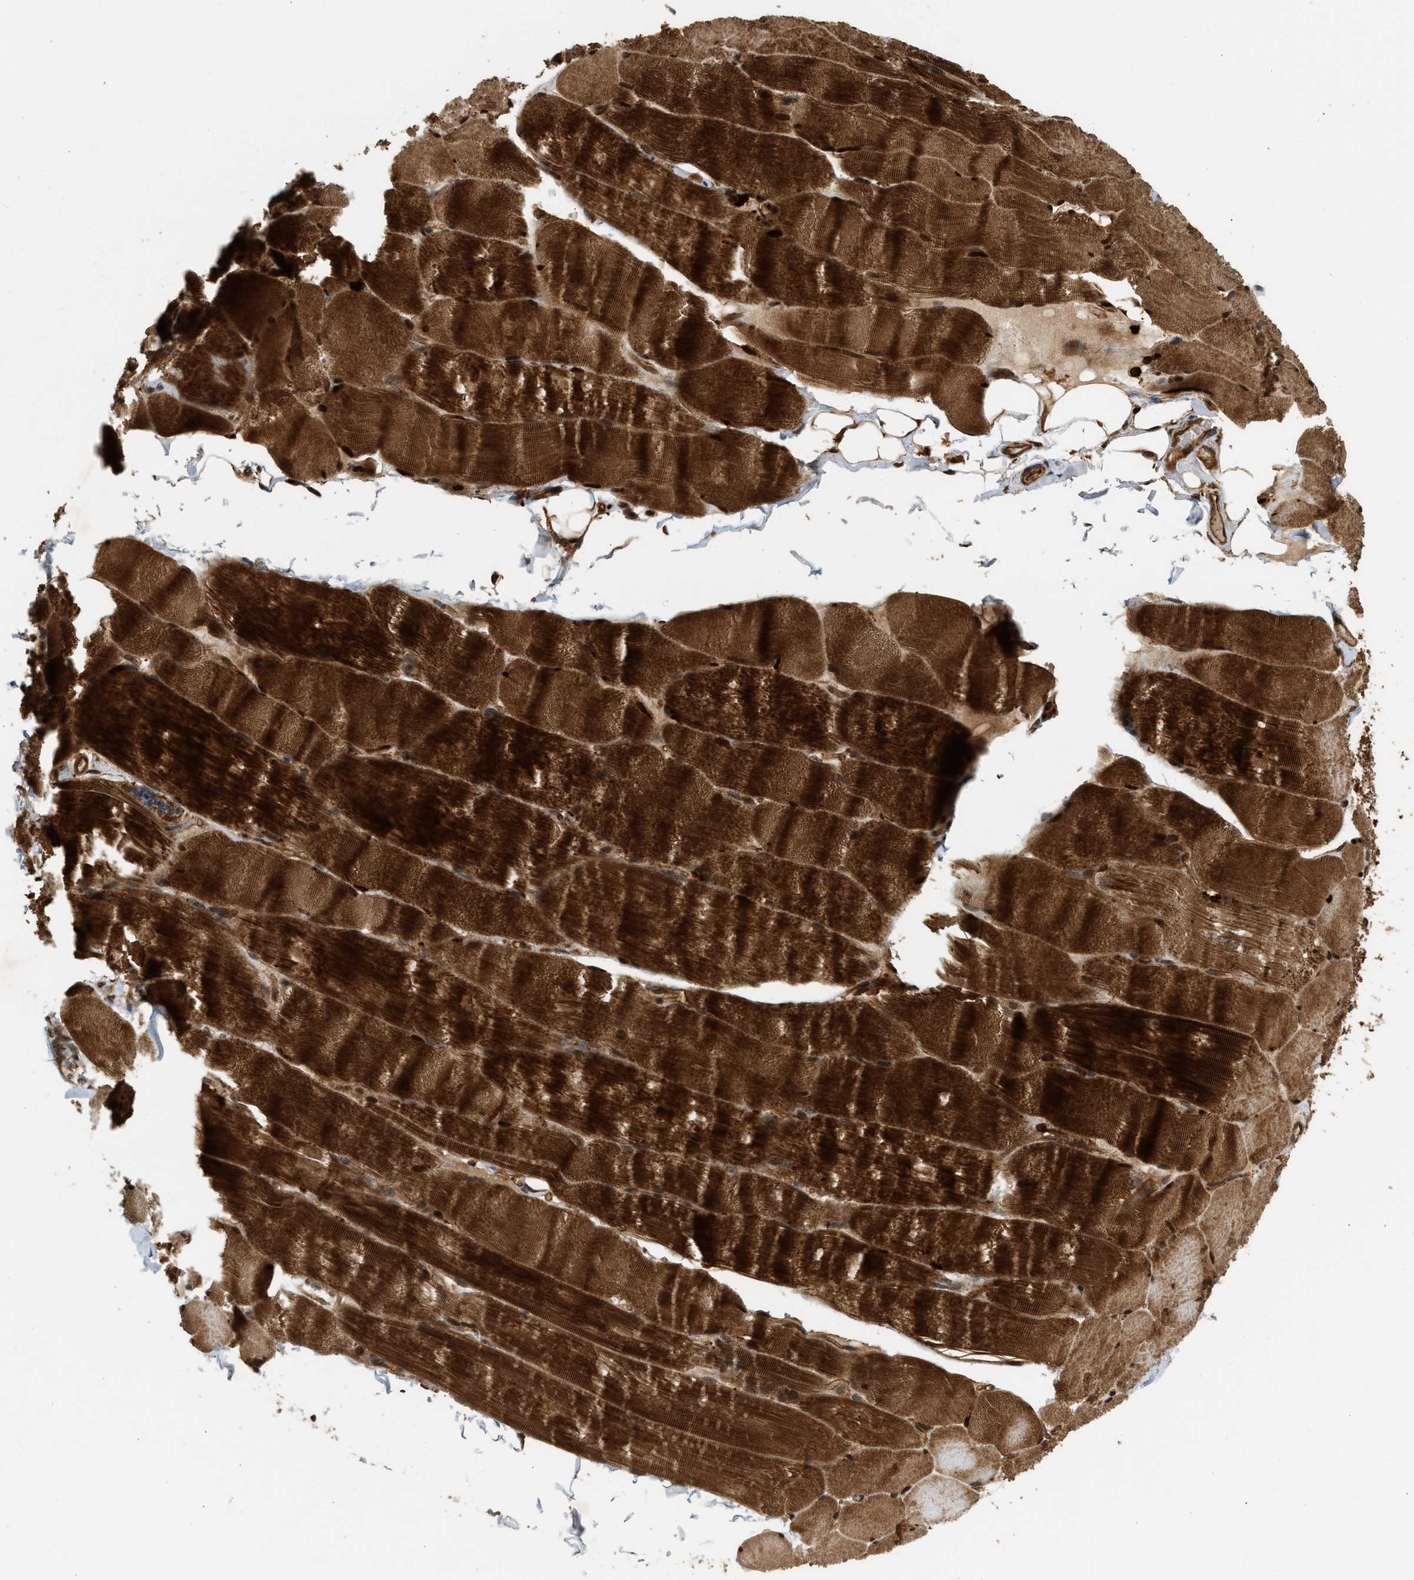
{"staining": {"intensity": "strong", "quantity": ">75%", "location": "cytoplasmic/membranous"}, "tissue": "skeletal muscle", "cell_type": "Myocytes", "image_type": "normal", "snomed": [{"axis": "morphology", "description": "Normal tissue, NOS"}, {"axis": "topography", "description": "Skin"}, {"axis": "topography", "description": "Skeletal muscle"}], "caption": "This is a photomicrograph of immunohistochemistry (IHC) staining of unremarkable skeletal muscle, which shows strong expression in the cytoplasmic/membranous of myocytes.", "gene": "ENSG00000282218", "patient": {"sex": "male", "age": 83}}